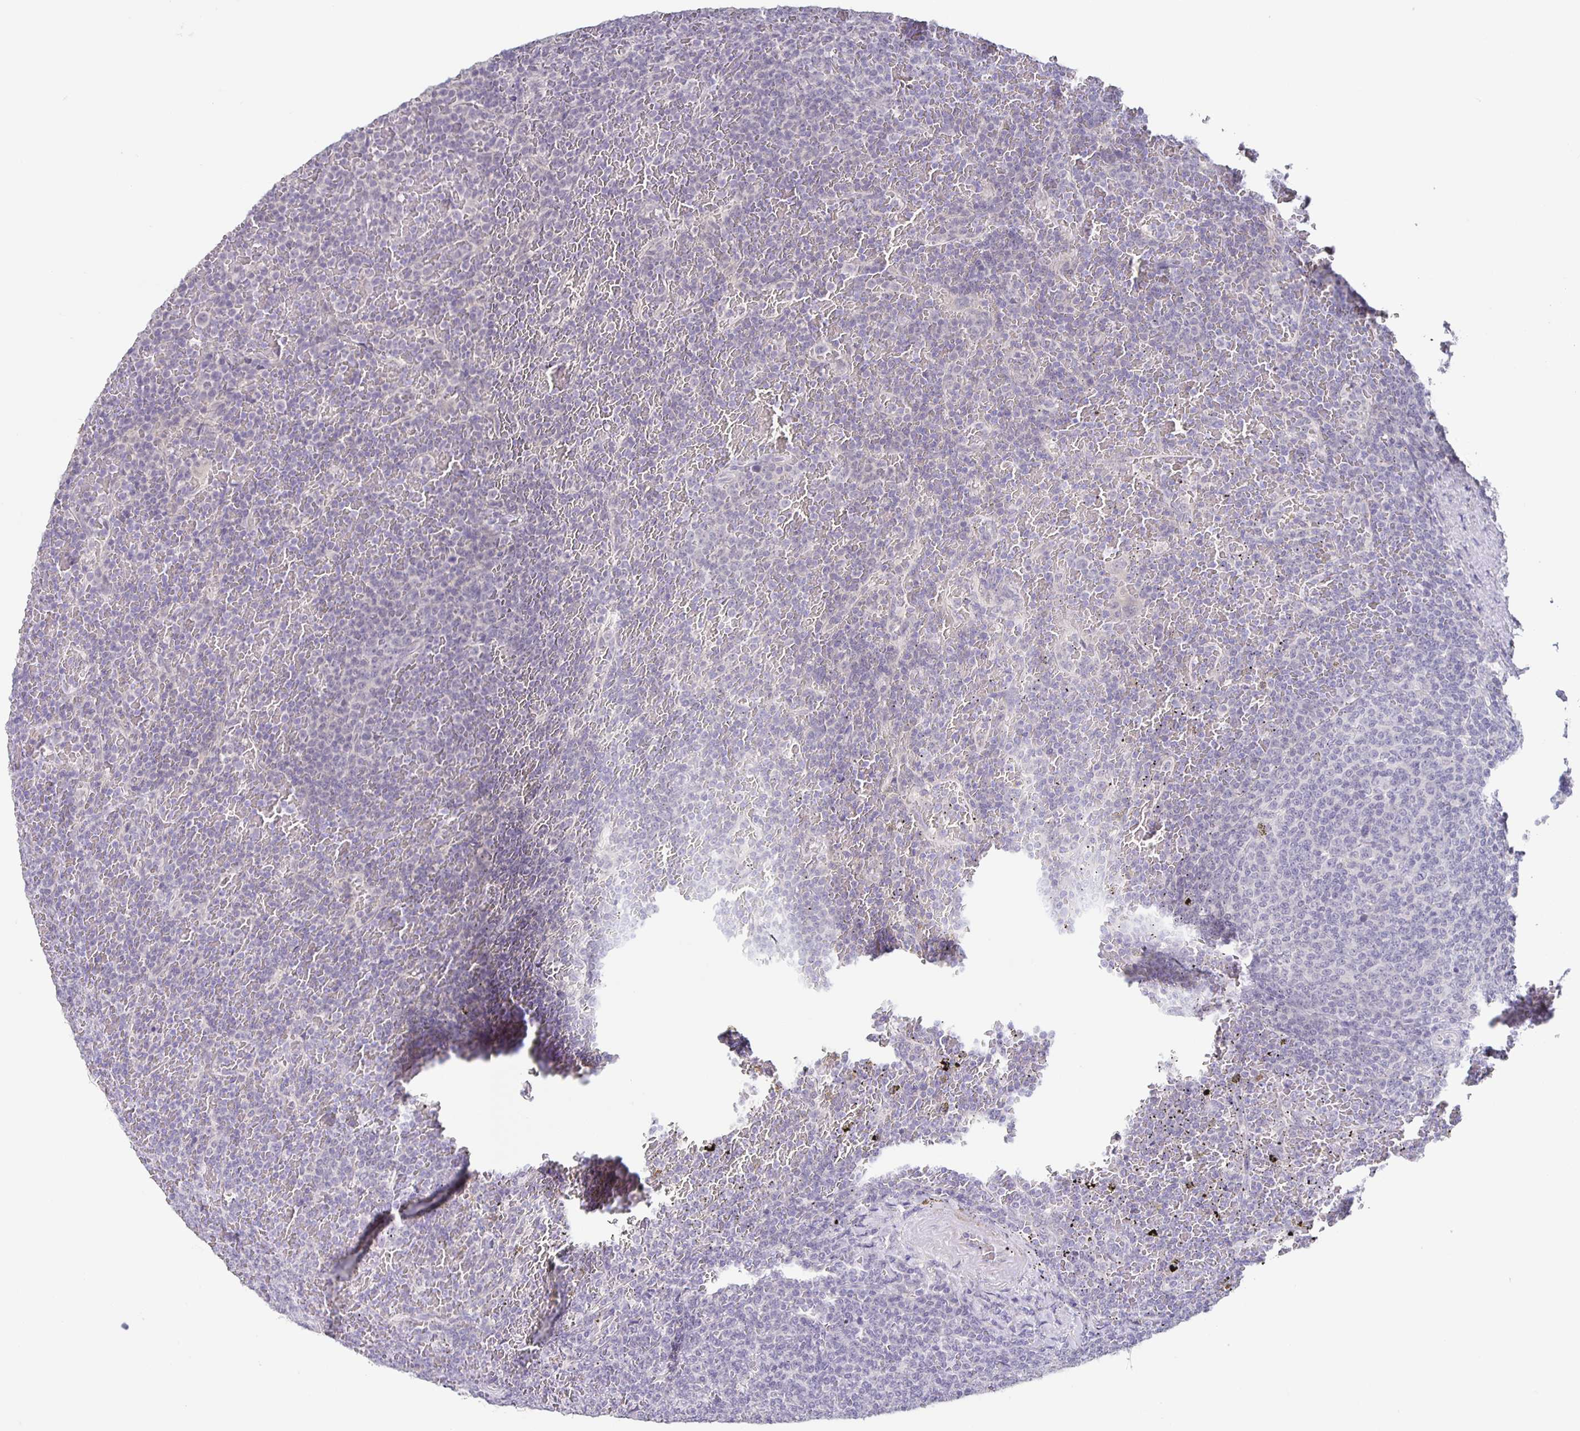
{"staining": {"intensity": "negative", "quantity": "none", "location": "none"}, "tissue": "lymphoma", "cell_type": "Tumor cells", "image_type": "cancer", "snomed": [{"axis": "morphology", "description": "Malignant lymphoma, non-Hodgkin's type, Low grade"}, {"axis": "topography", "description": "Spleen"}], "caption": "High power microscopy photomicrograph of an immunohistochemistry image of lymphoma, revealing no significant staining in tumor cells. The staining is performed using DAB (3,3'-diaminobenzidine) brown chromogen with nuclei counter-stained in using hematoxylin.", "gene": "INSL5", "patient": {"sex": "female", "age": 77}}